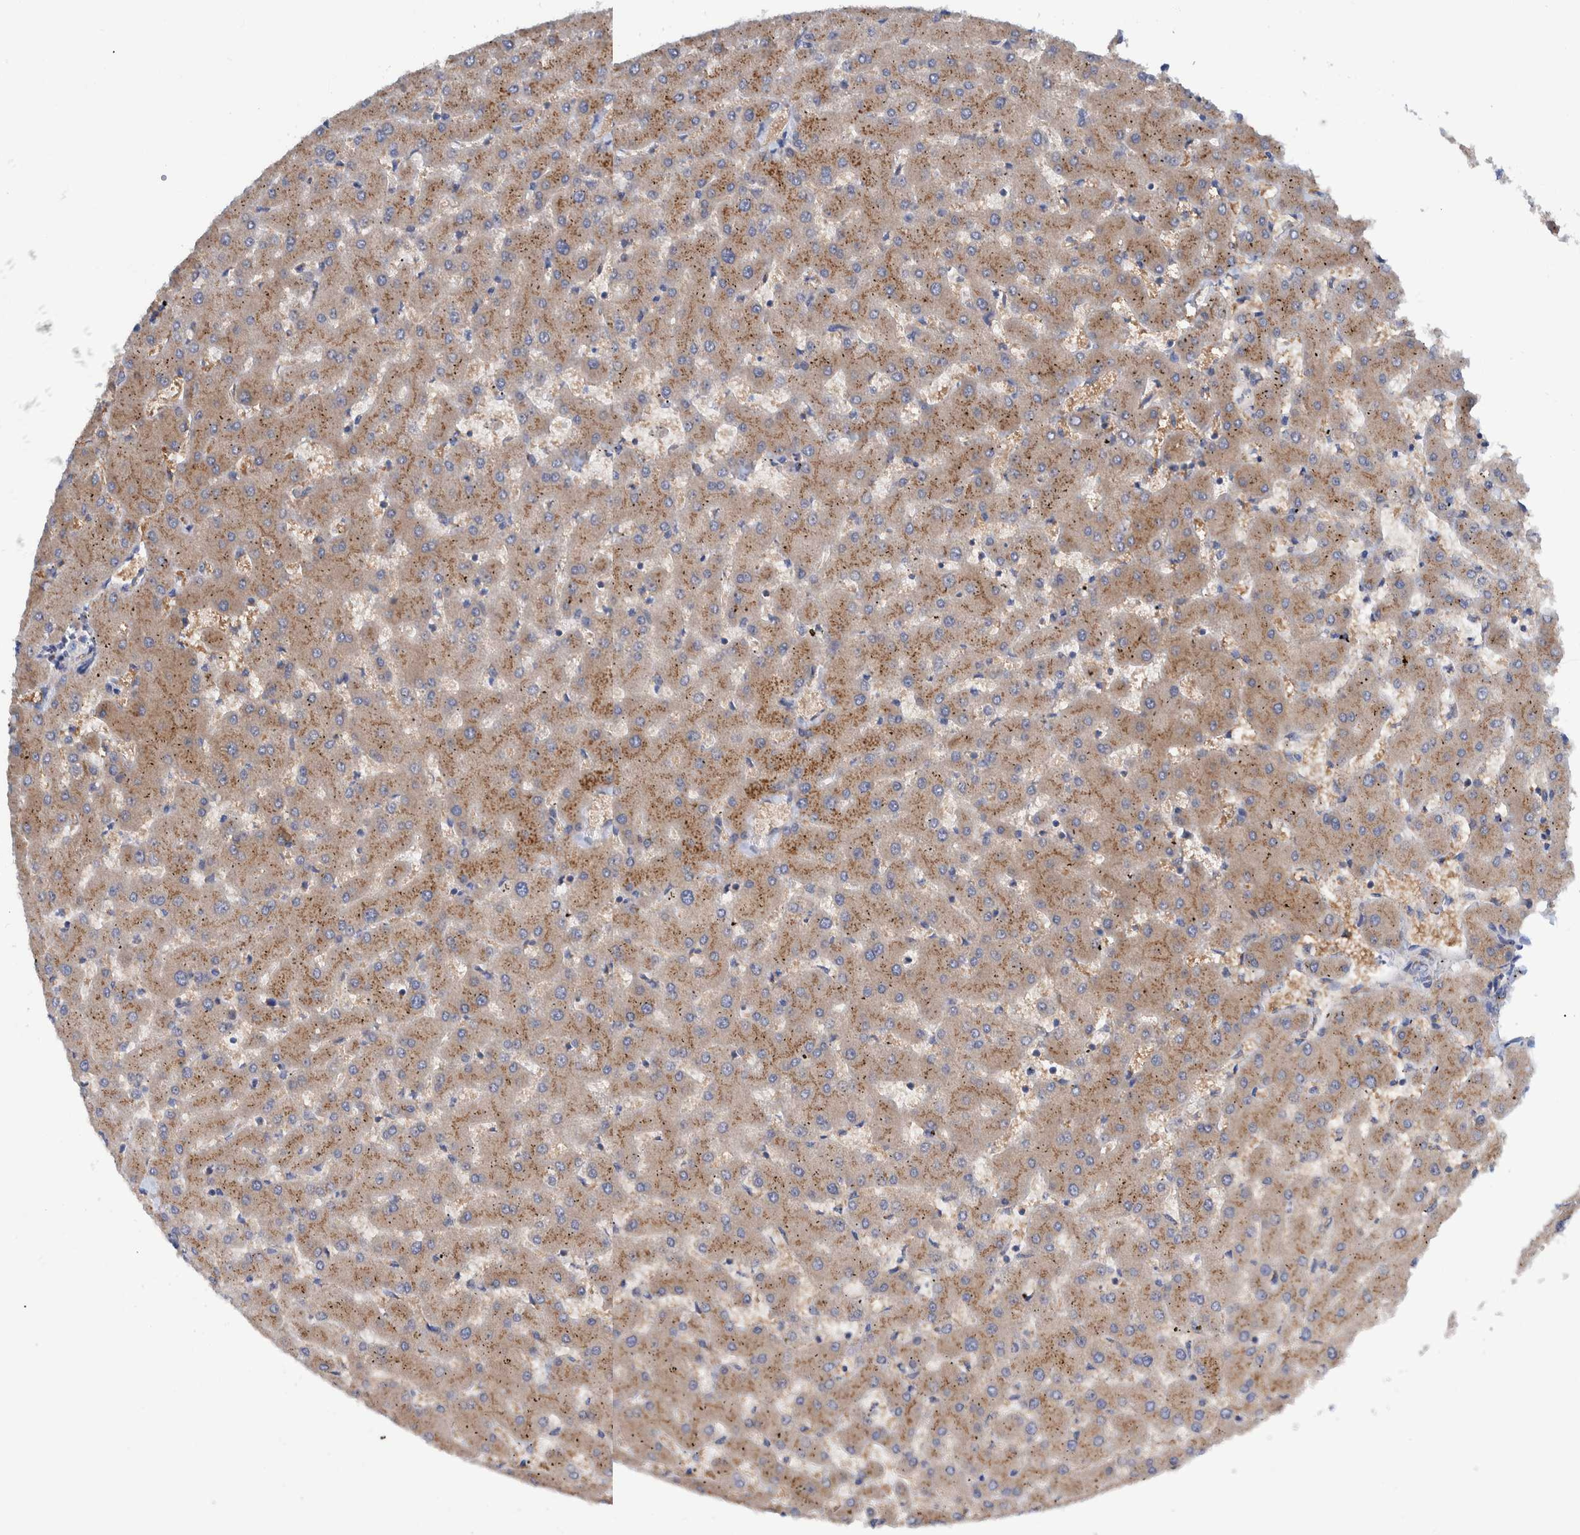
{"staining": {"intensity": "weak", "quantity": ">75%", "location": "cytoplasmic/membranous"}, "tissue": "liver", "cell_type": "Cholangiocytes", "image_type": "normal", "snomed": [{"axis": "morphology", "description": "Normal tissue, NOS"}, {"axis": "topography", "description": "Liver"}], "caption": "The micrograph exhibits immunohistochemical staining of normal liver. There is weak cytoplasmic/membranous positivity is appreciated in about >75% of cholangiocytes. Nuclei are stained in blue.", "gene": "TRIM58", "patient": {"sex": "female", "age": 63}}